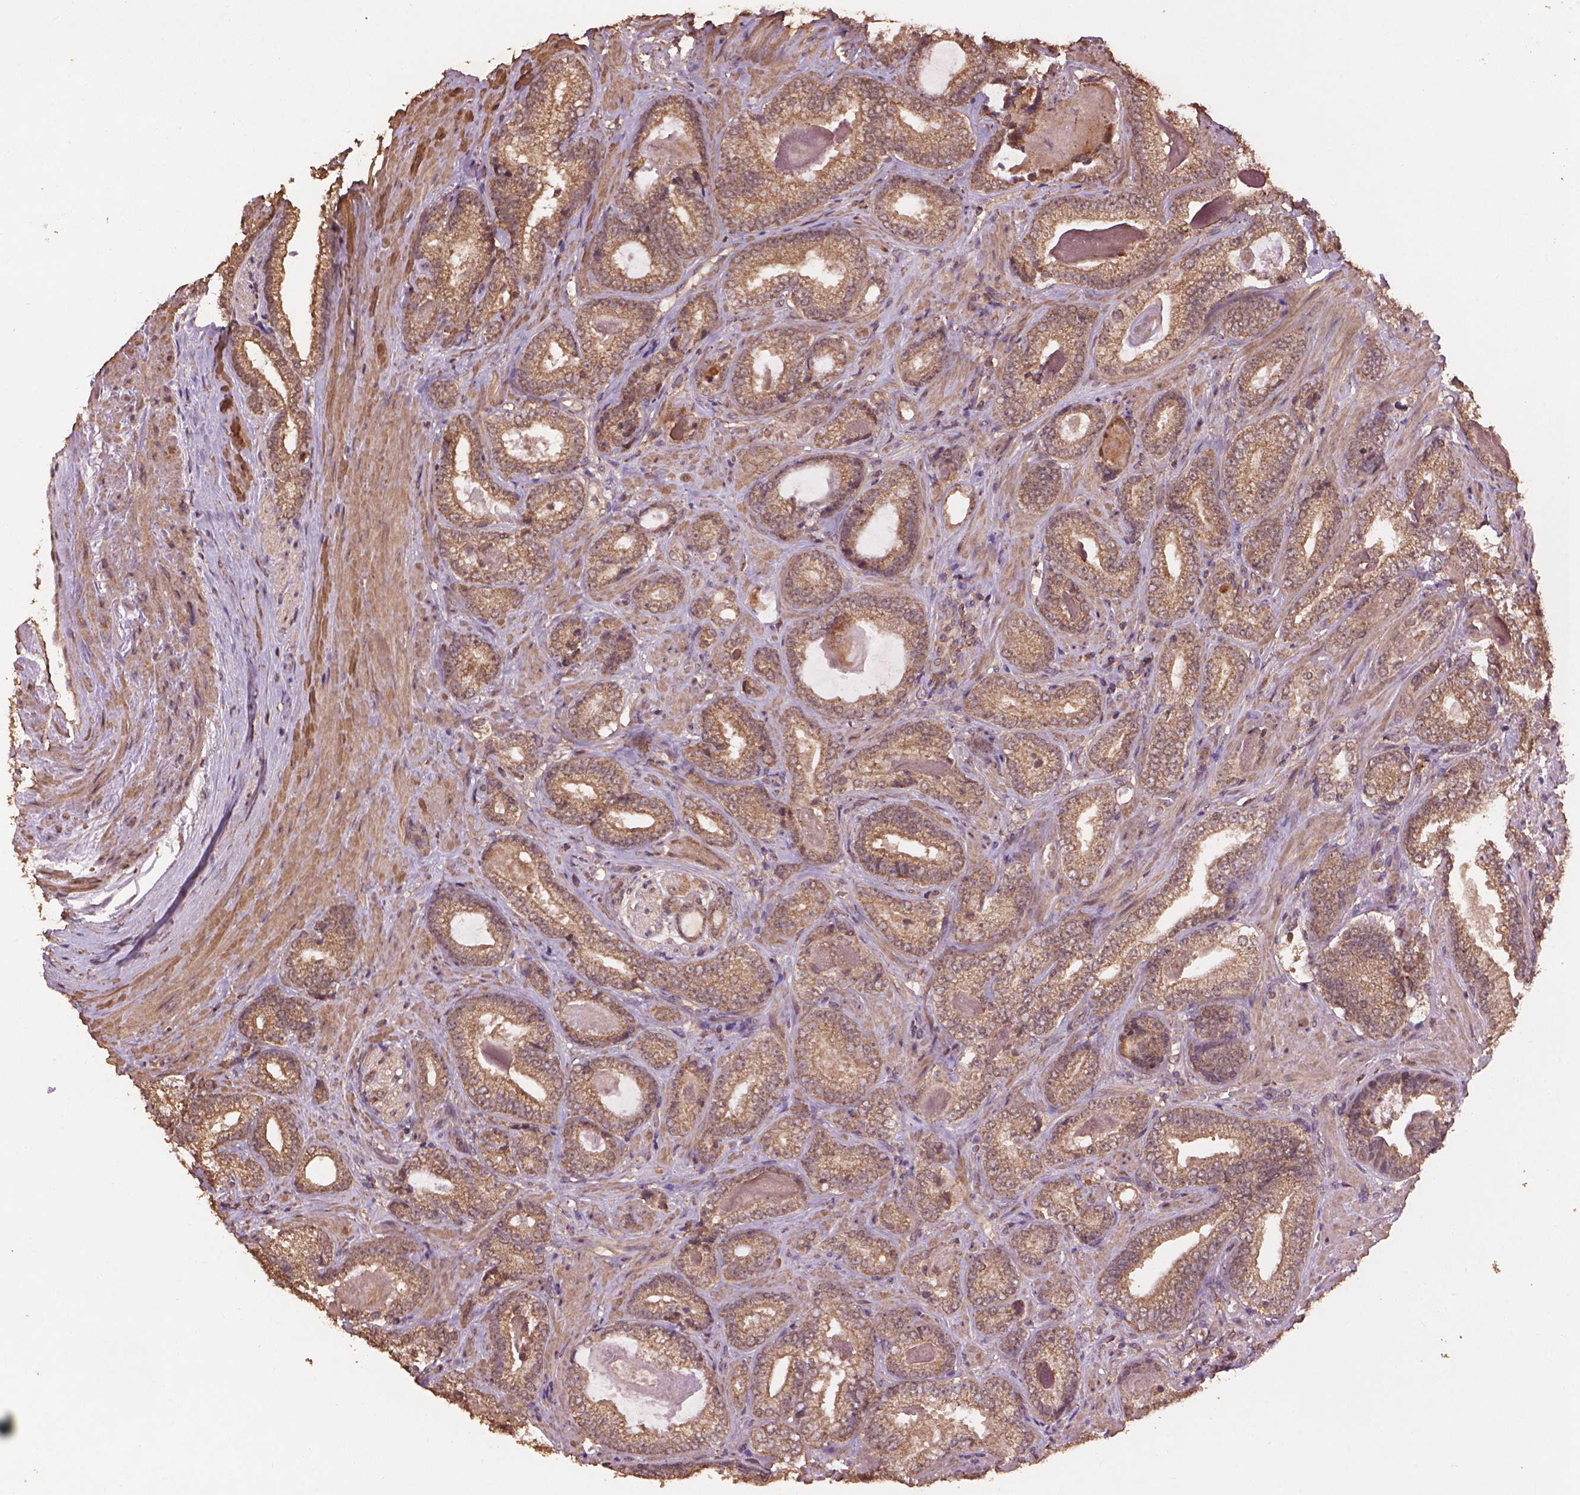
{"staining": {"intensity": "weak", "quantity": ">75%", "location": "cytoplasmic/membranous"}, "tissue": "prostate cancer", "cell_type": "Tumor cells", "image_type": "cancer", "snomed": [{"axis": "morphology", "description": "Adenocarcinoma, Low grade"}, {"axis": "topography", "description": "Prostate"}], "caption": "The histopathology image demonstrates immunohistochemical staining of prostate cancer (low-grade adenocarcinoma). There is weak cytoplasmic/membranous positivity is present in approximately >75% of tumor cells.", "gene": "BABAM1", "patient": {"sex": "male", "age": 61}}